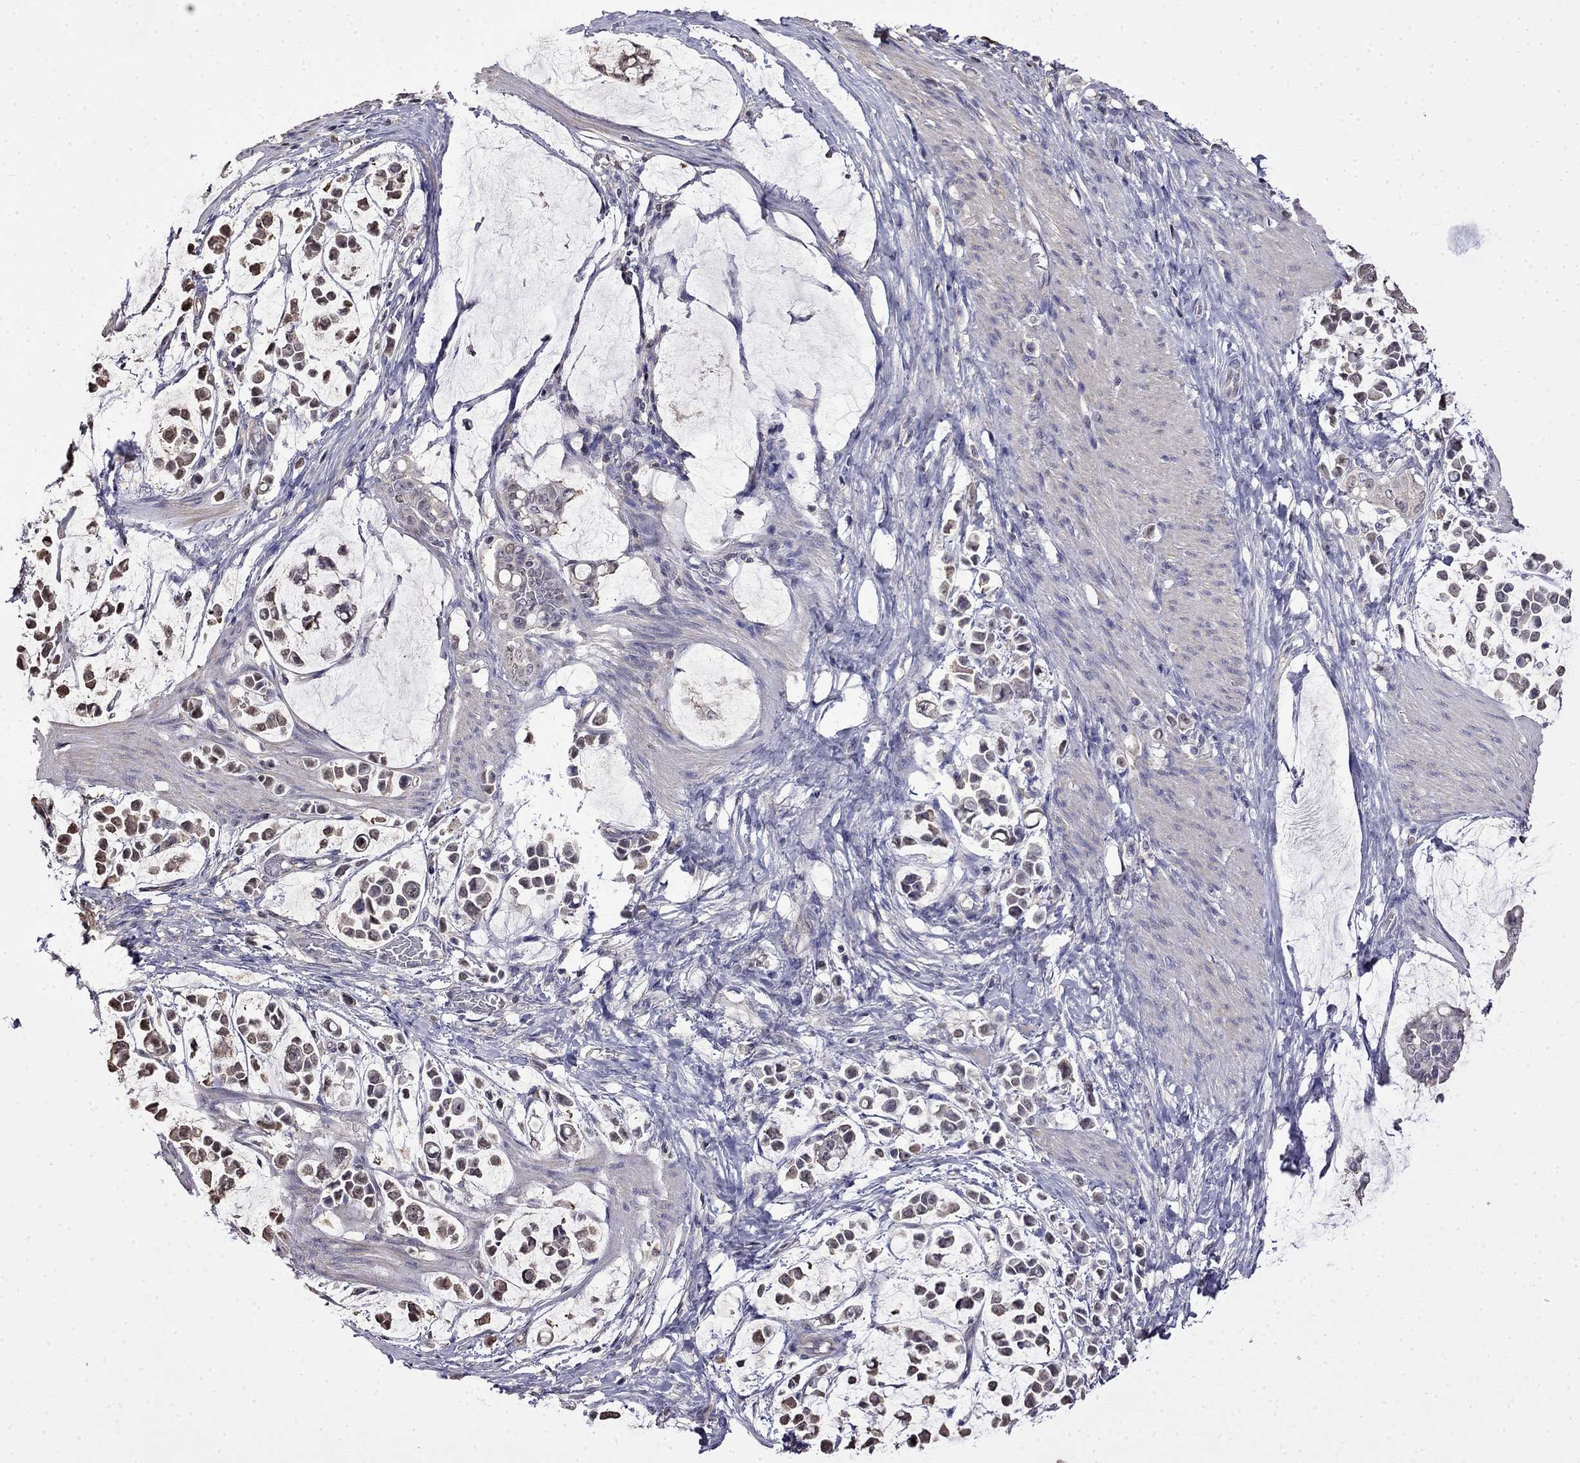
{"staining": {"intensity": "moderate", "quantity": "25%-75%", "location": "cytoplasmic/membranous"}, "tissue": "stomach cancer", "cell_type": "Tumor cells", "image_type": "cancer", "snomed": [{"axis": "morphology", "description": "Adenocarcinoma, NOS"}, {"axis": "topography", "description": "Stomach"}], "caption": "A brown stain labels moderate cytoplasmic/membranous positivity of a protein in human adenocarcinoma (stomach) tumor cells.", "gene": "GUCA1B", "patient": {"sex": "male", "age": 82}}